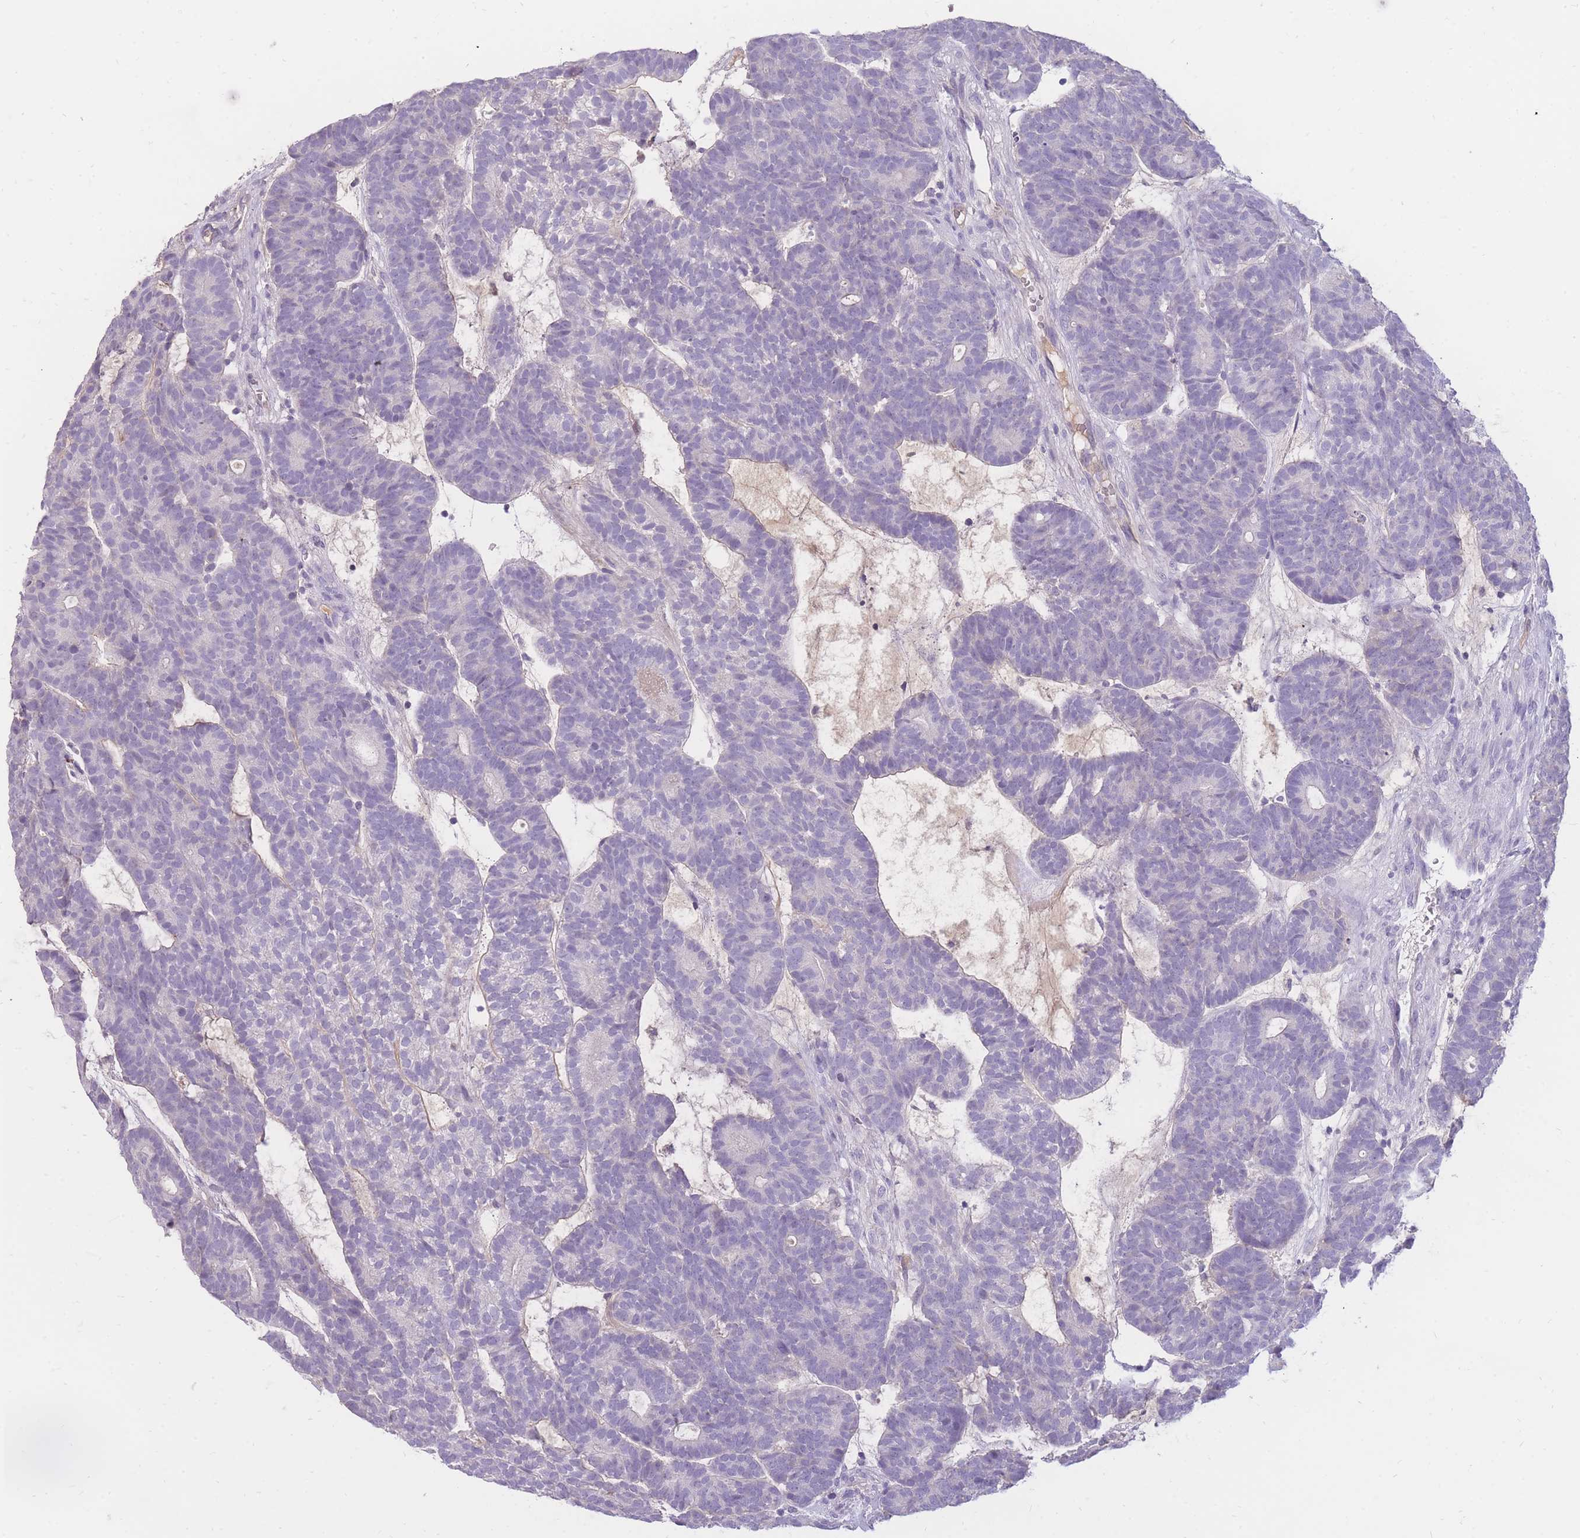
{"staining": {"intensity": "negative", "quantity": "none", "location": "none"}, "tissue": "head and neck cancer", "cell_type": "Tumor cells", "image_type": "cancer", "snomed": [{"axis": "morphology", "description": "Adenocarcinoma, NOS"}, {"axis": "topography", "description": "Head-Neck"}], "caption": "A high-resolution histopathology image shows IHC staining of head and neck cancer, which reveals no significant expression in tumor cells.", "gene": "TPSD1", "patient": {"sex": "female", "age": 81}}